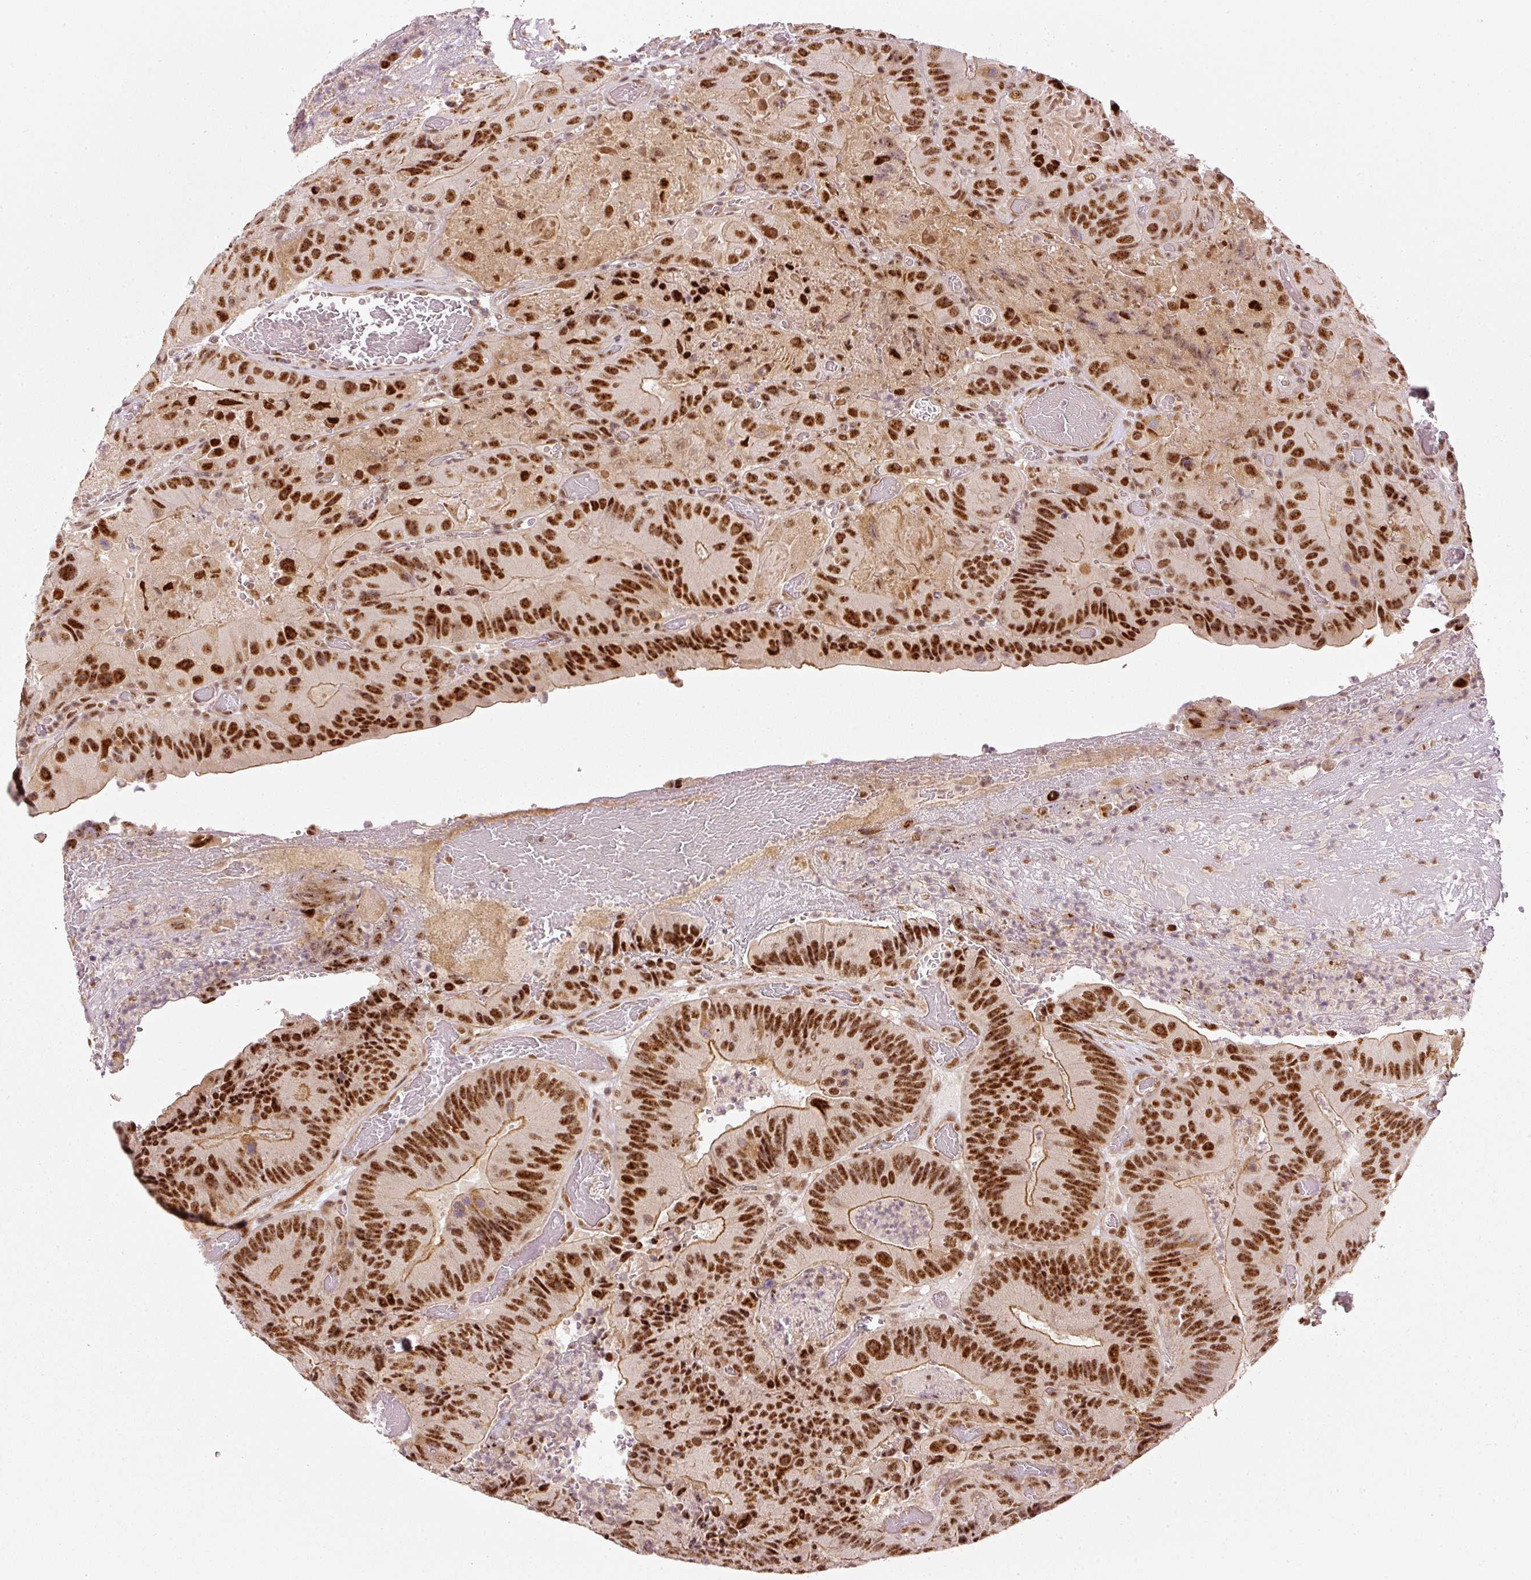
{"staining": {"intensity": "moderate", "quantity": ">75%", "location": "nuclear"}, "tissue": "colorectal cancer", "cell_type": "Tumor cells", "image_type": "cancer", "snomed": [{"axis": "morphology", "description": "Adenocarcinoma, NOS"}, {"axis": "topography", "description": "Colon"}], "caption": "This histopathology image reveals immunohistochemistry staining of human adenocarcinoma (colorectal), with medium moderate nuclear positivity in about >75% of tumor cells.", "gene": "THOC6", "patient": {"sex": "female", "age": 86}}